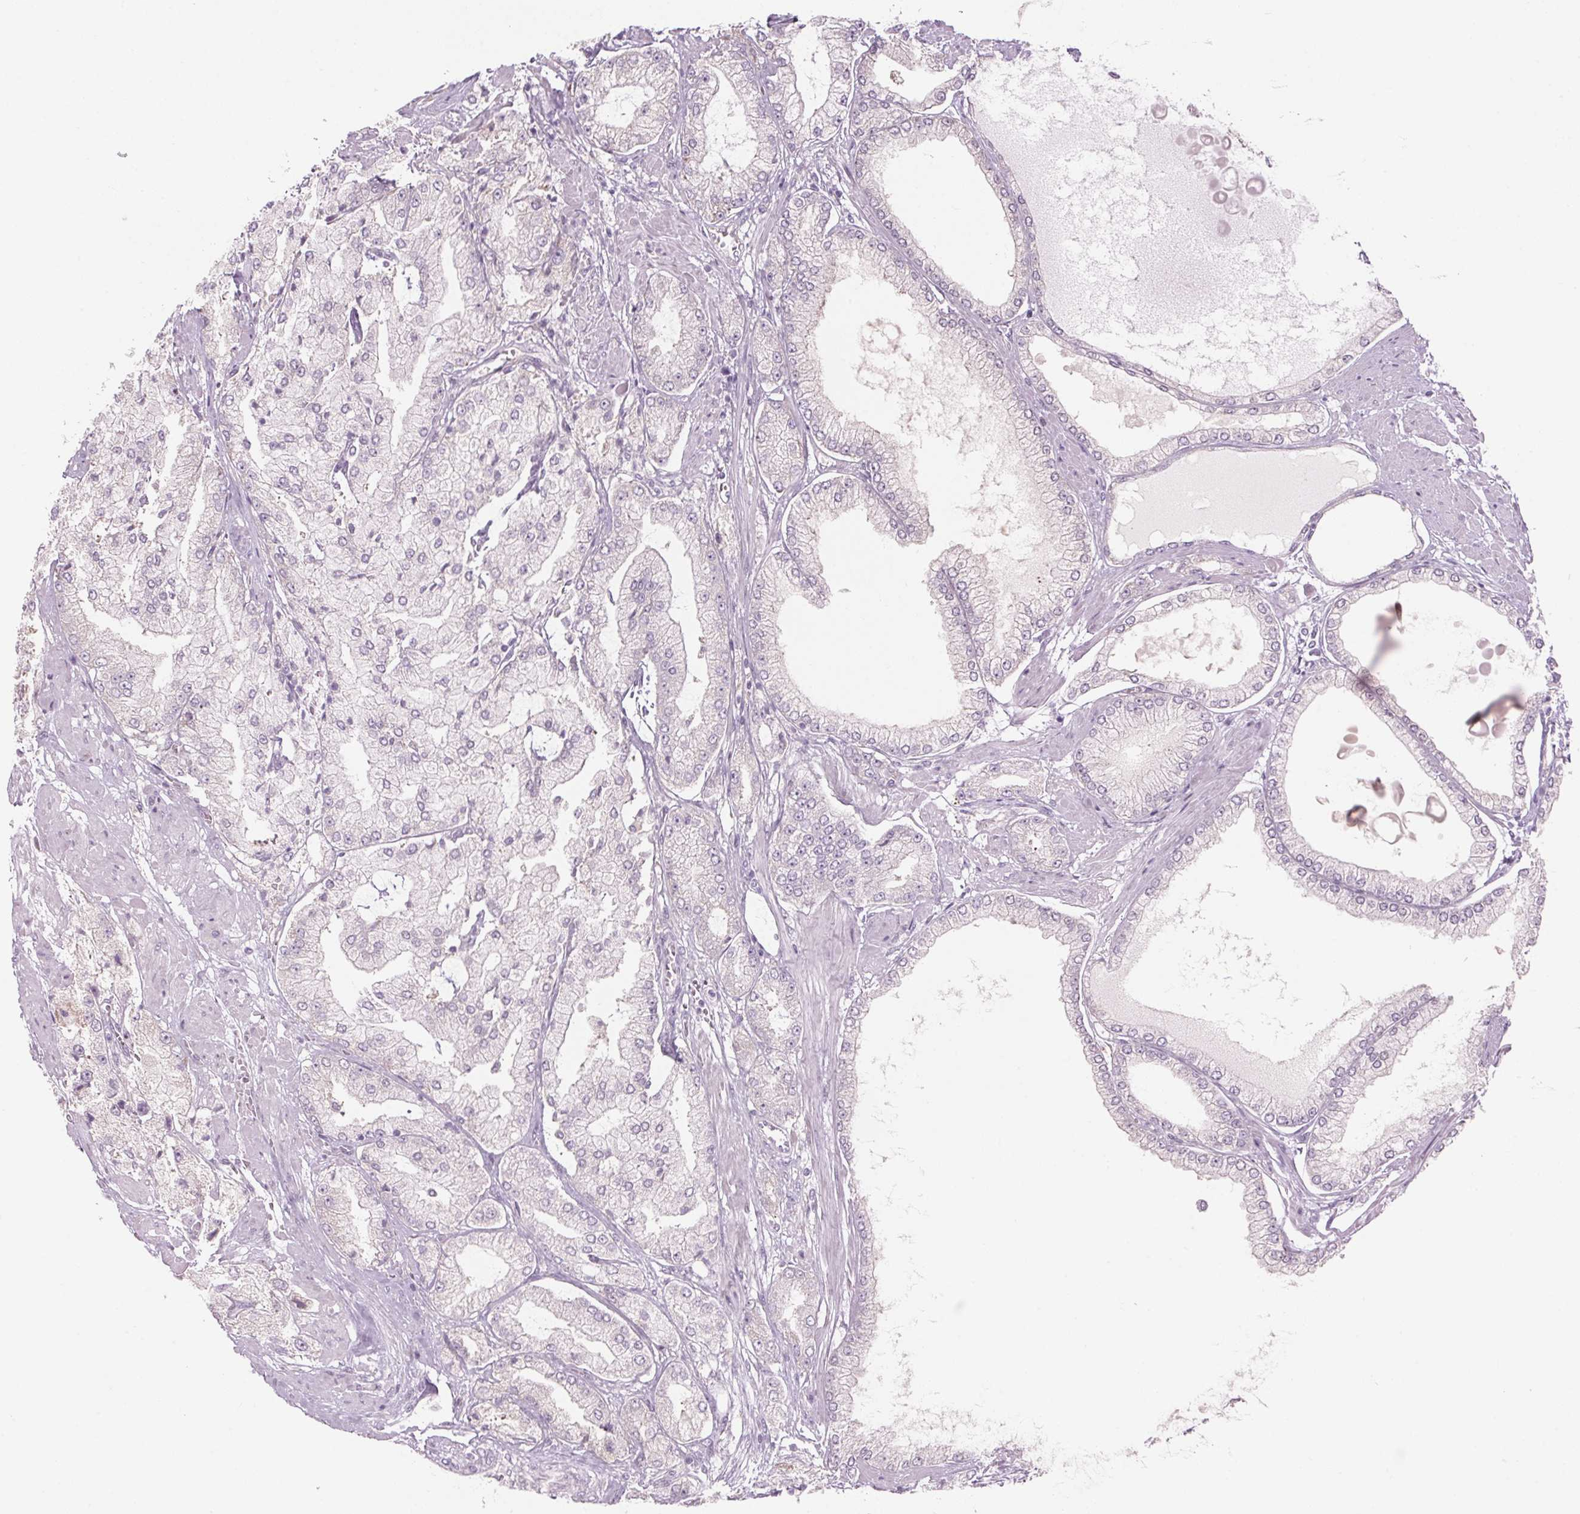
{"staining": {"intensity": "negative", "quantity": "none", "location": "none"}, "tissue": "prostate cancer", "cell_type": "Tumor cells", "image_type": "cancer", "snomed": [{"axis": "morphology", "description": "Adenocarcinoma, High grade"}, {"axis": "topography", "description": "Prostate"}], "caption": "DAB immunohistochemical staining of human adenocarcinoma (high-grade) (prostate) demonstrates no significant staining in tumor cells.", "gene": "GNMT", "patient": {"sex": "male", "age": 68}}